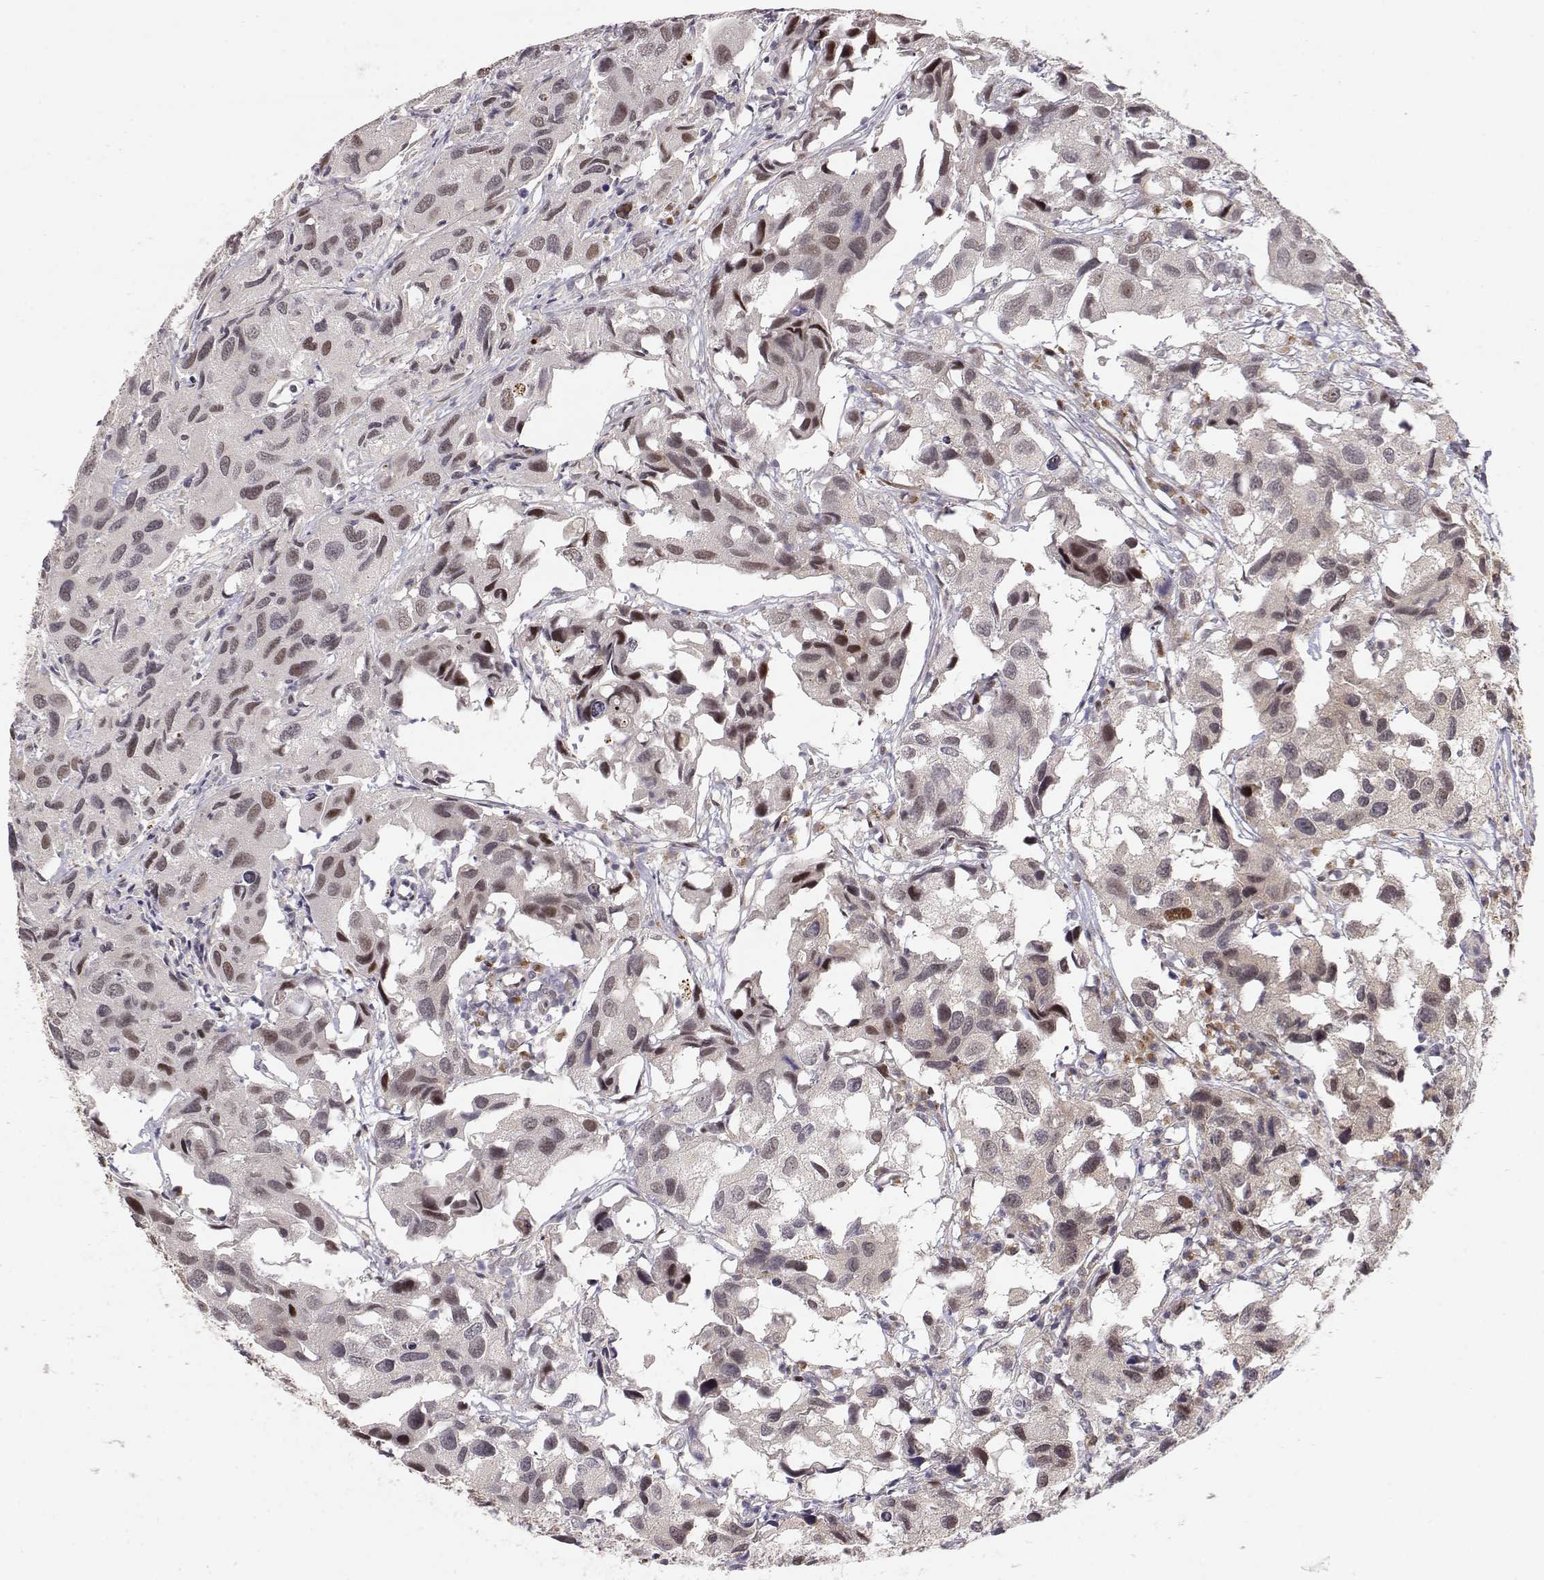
{"staining": {"intensity": "moderate", "quantity": "<25%", "location": "nuclear"}, "tissue": "urothelial cancer", "cell_type": "Tumor cells", "image_type": "cancer", "snomed": [{"axis": "morphology", "description": "Urothelial carcinoma, High grade"}, {"axis": "topography", "description": "Urinary bladder"}], "caption": "A brown stain highlights moderate nuclear positivity of a protein in human urothelial carcinoma (high-grade) tumor cells. Using DAB (brown) and hematoxylin (blue) stains, captured at high magnification using brightfield microscopy.", "gene": "BRCA1", "patient": {"sex": "male", "age": 79}}